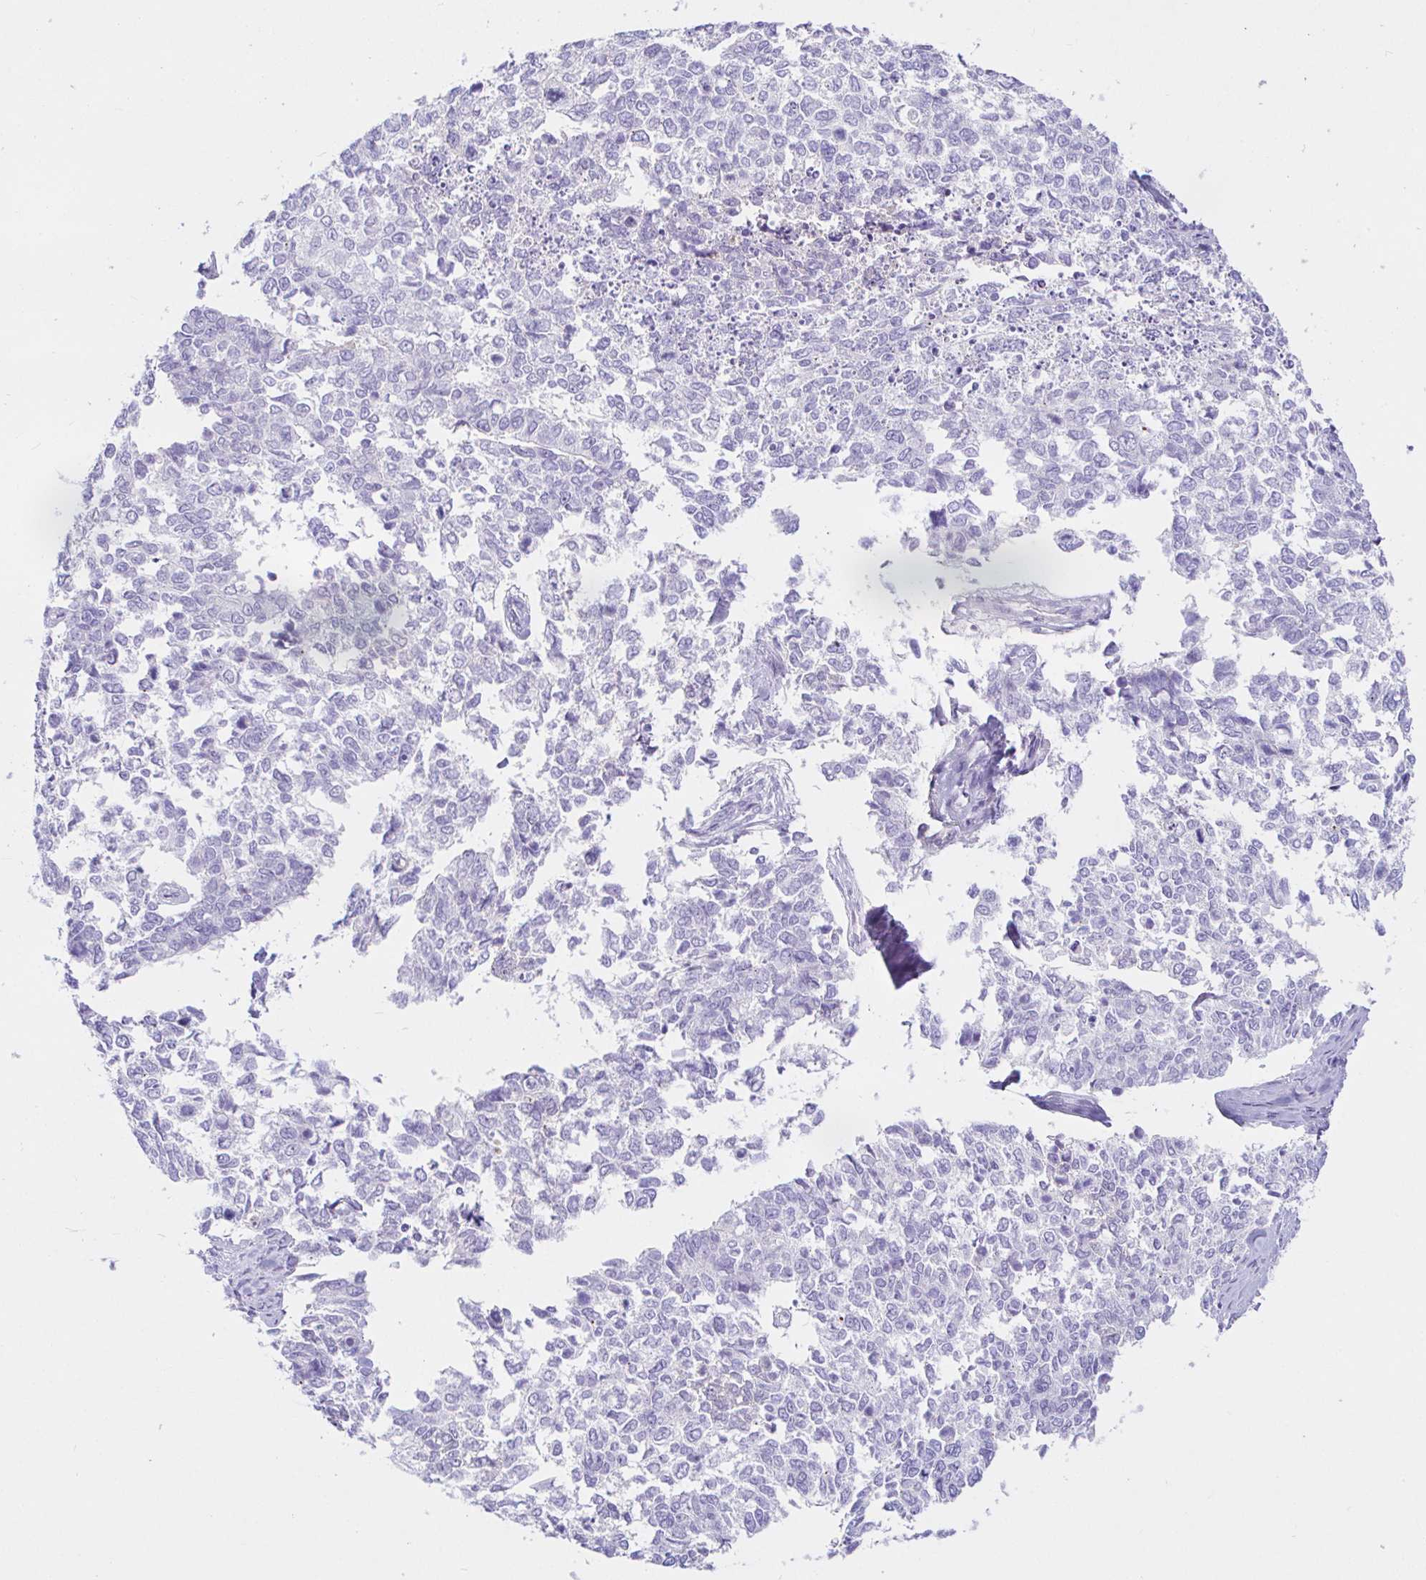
{"staining": {"intensity": "negative", "quantity": "none", "location": "none"}, "tissue": "cervical cancer", "cell_type": "Tumor cells", "image_type": "cancer", "snomed": [{"axis": "morphology", "description": "Adenocarcinoma, NOS"}, {"axis": "topography", "description": "Cervix"}], "caption": "An immunohistochemistry photomicrograph of cervical adenocarcinoma is shown. There is no staining in tumor cells of cervical adenocarcinoma. Brightfield microscopy of IHC stained with DAB (3,3'-diaminobenzidine) (brown) and hematoxylin (blue), captured at high magnification.", "gene": "SAA4", "patient": {"sex": "female", "age": 63}}